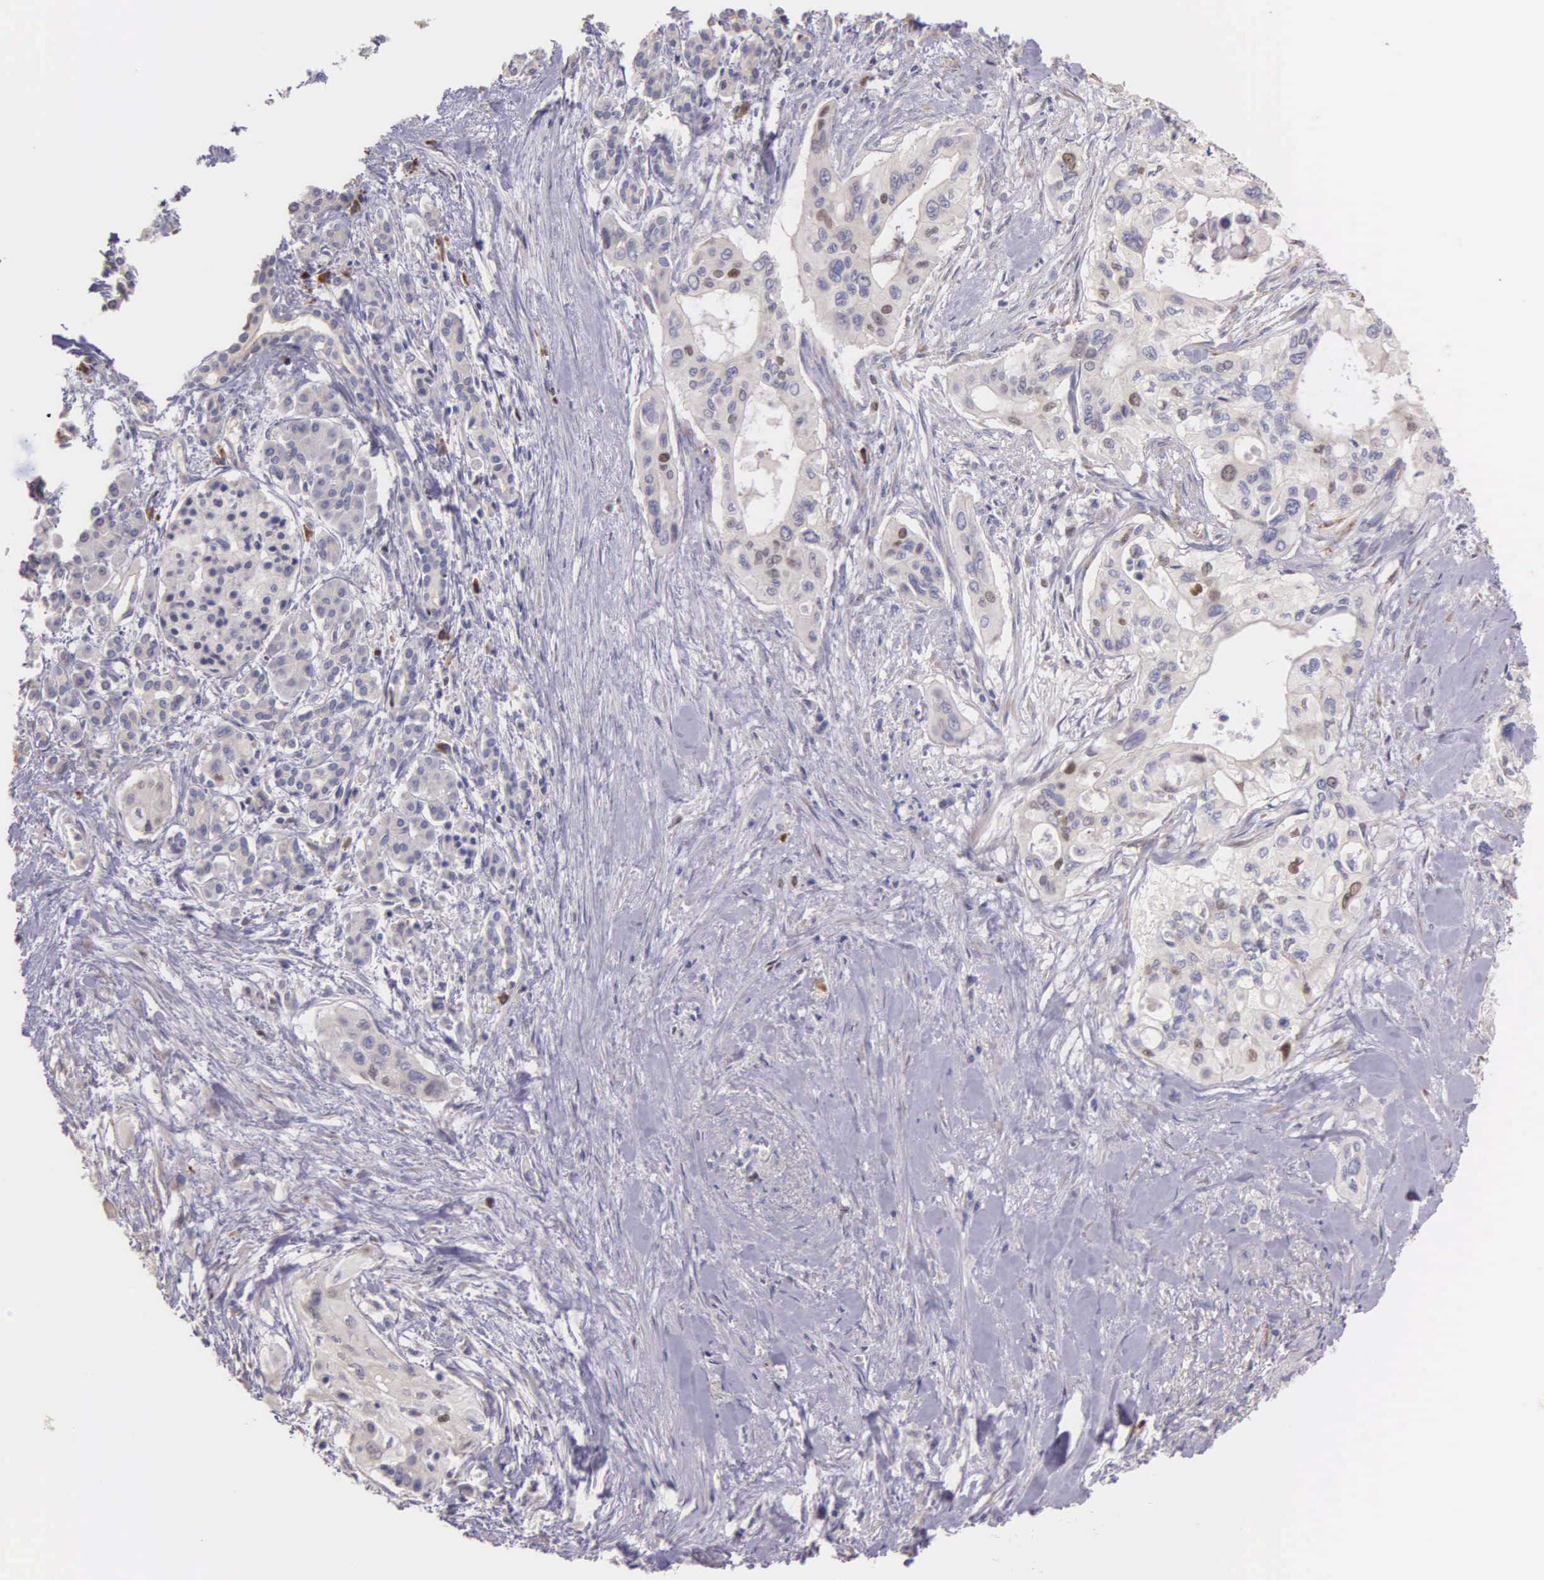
{"staining": {"intensity": "moderate", "quantity": "<25%", "location": "nuclear"}, "tissue": "pancreatic cancer", "cell_type": "Tumor cells", "image_type": "cancer", "snomed": [{"axis": "morphology", "description": "Adenocarcinoma, NOS"}, {"axis": "topography", "description": "Pancreas"}], "caption": "Pancreatic cancer (adenocarcinoma) tissue demonstrates moderate nuclear staining in about <25% of tumor cells", "gene": "MCM5", "patient": {"sex": "male", "age": 77}}